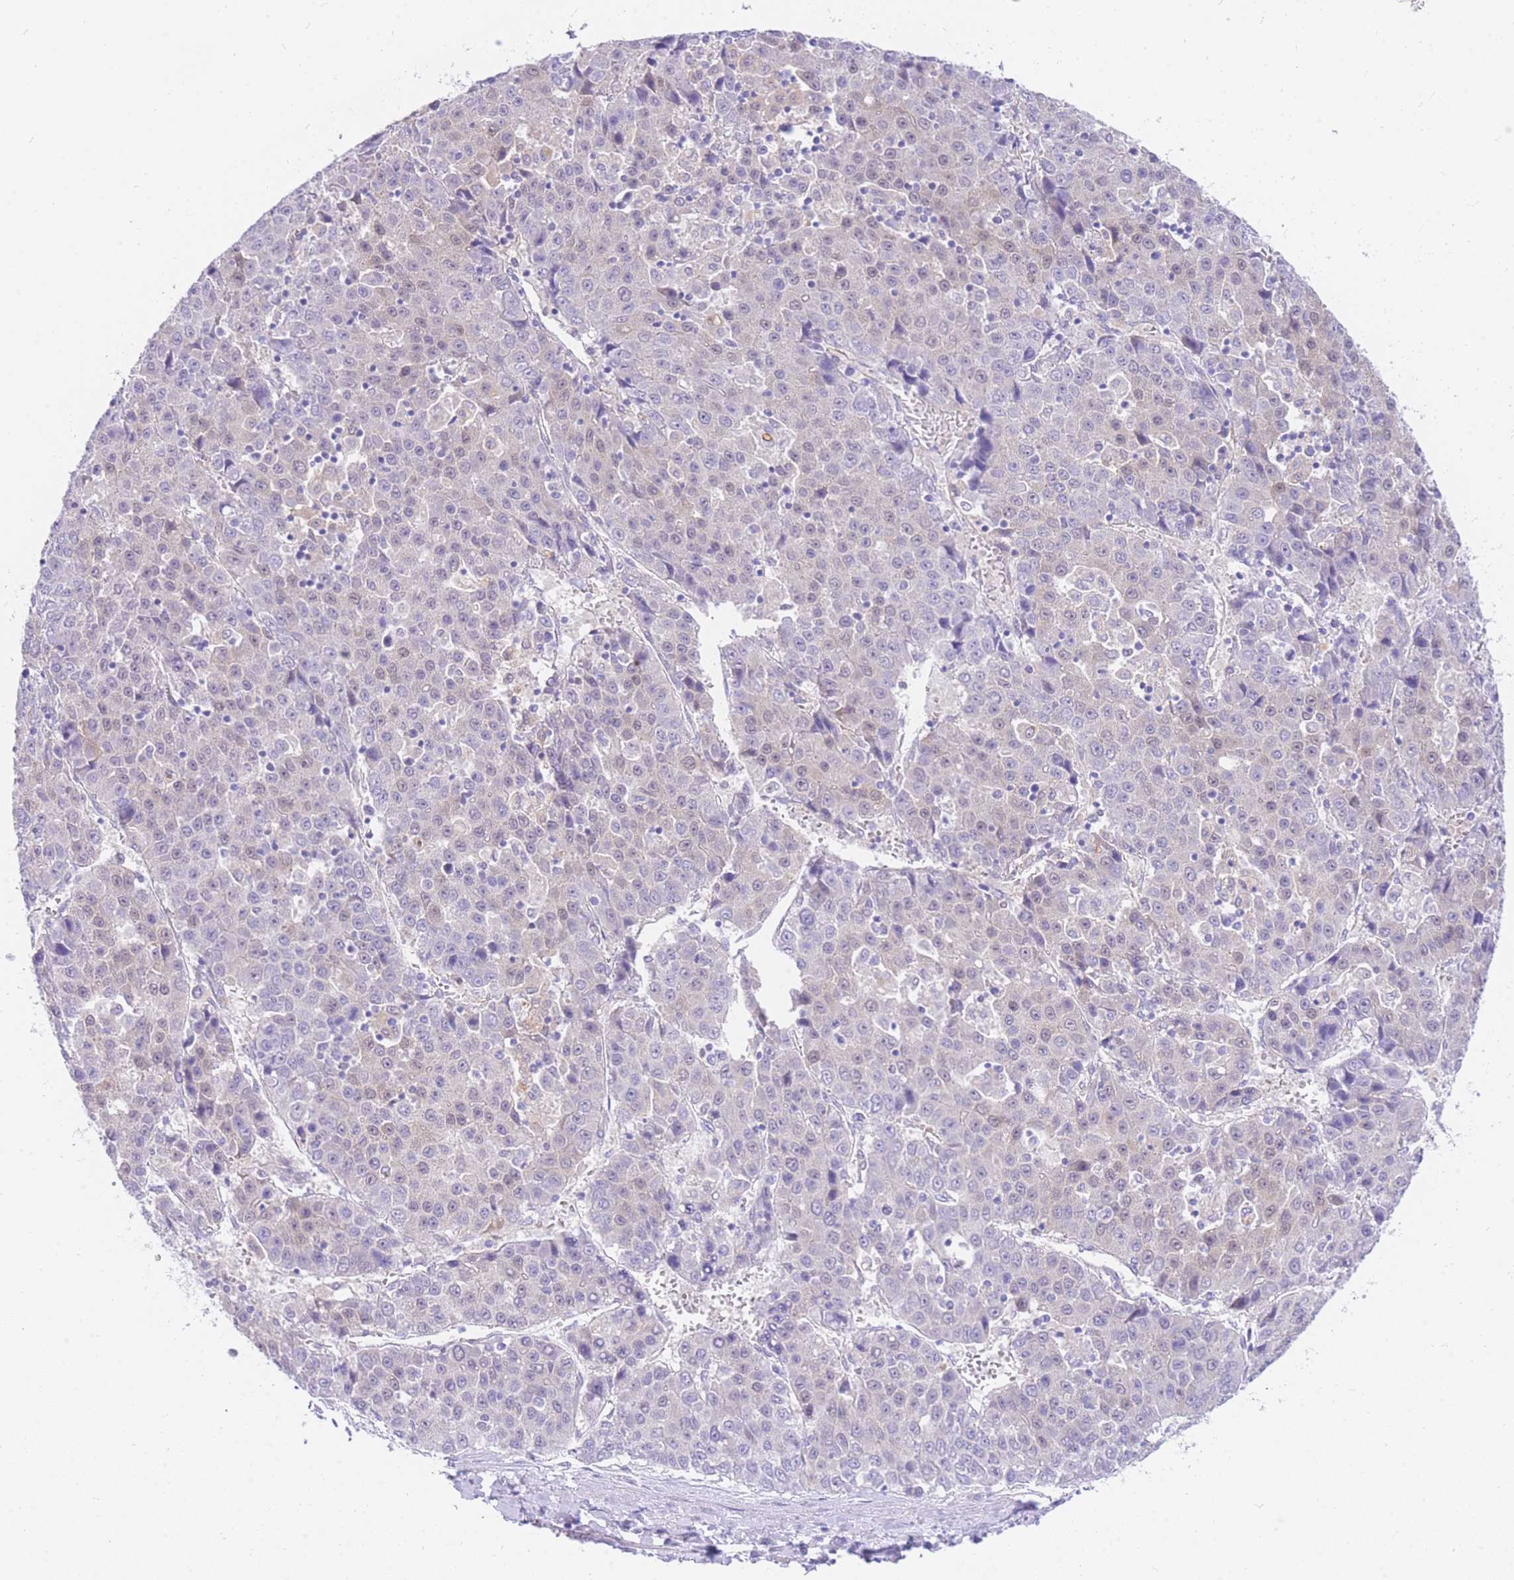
{"staining": {"intensity": "negative", "quantity": "none", "location": "none"}, "tissue": "liver cancer", "cell_type": "Tumor cells", "image_type": "cancer", "snomed": [{"axis": "morphology", "description": "Carcinoma, Hepatocellular, NOS"}, {"axis": "topography", "description": "Liver"}], "caption": "Tumor cells are negative for brown protein staining in liver cancer (hepatocellular carcinoma).", "gene": "SRSF12", "patient": {"sex": "female", "age": 53}}